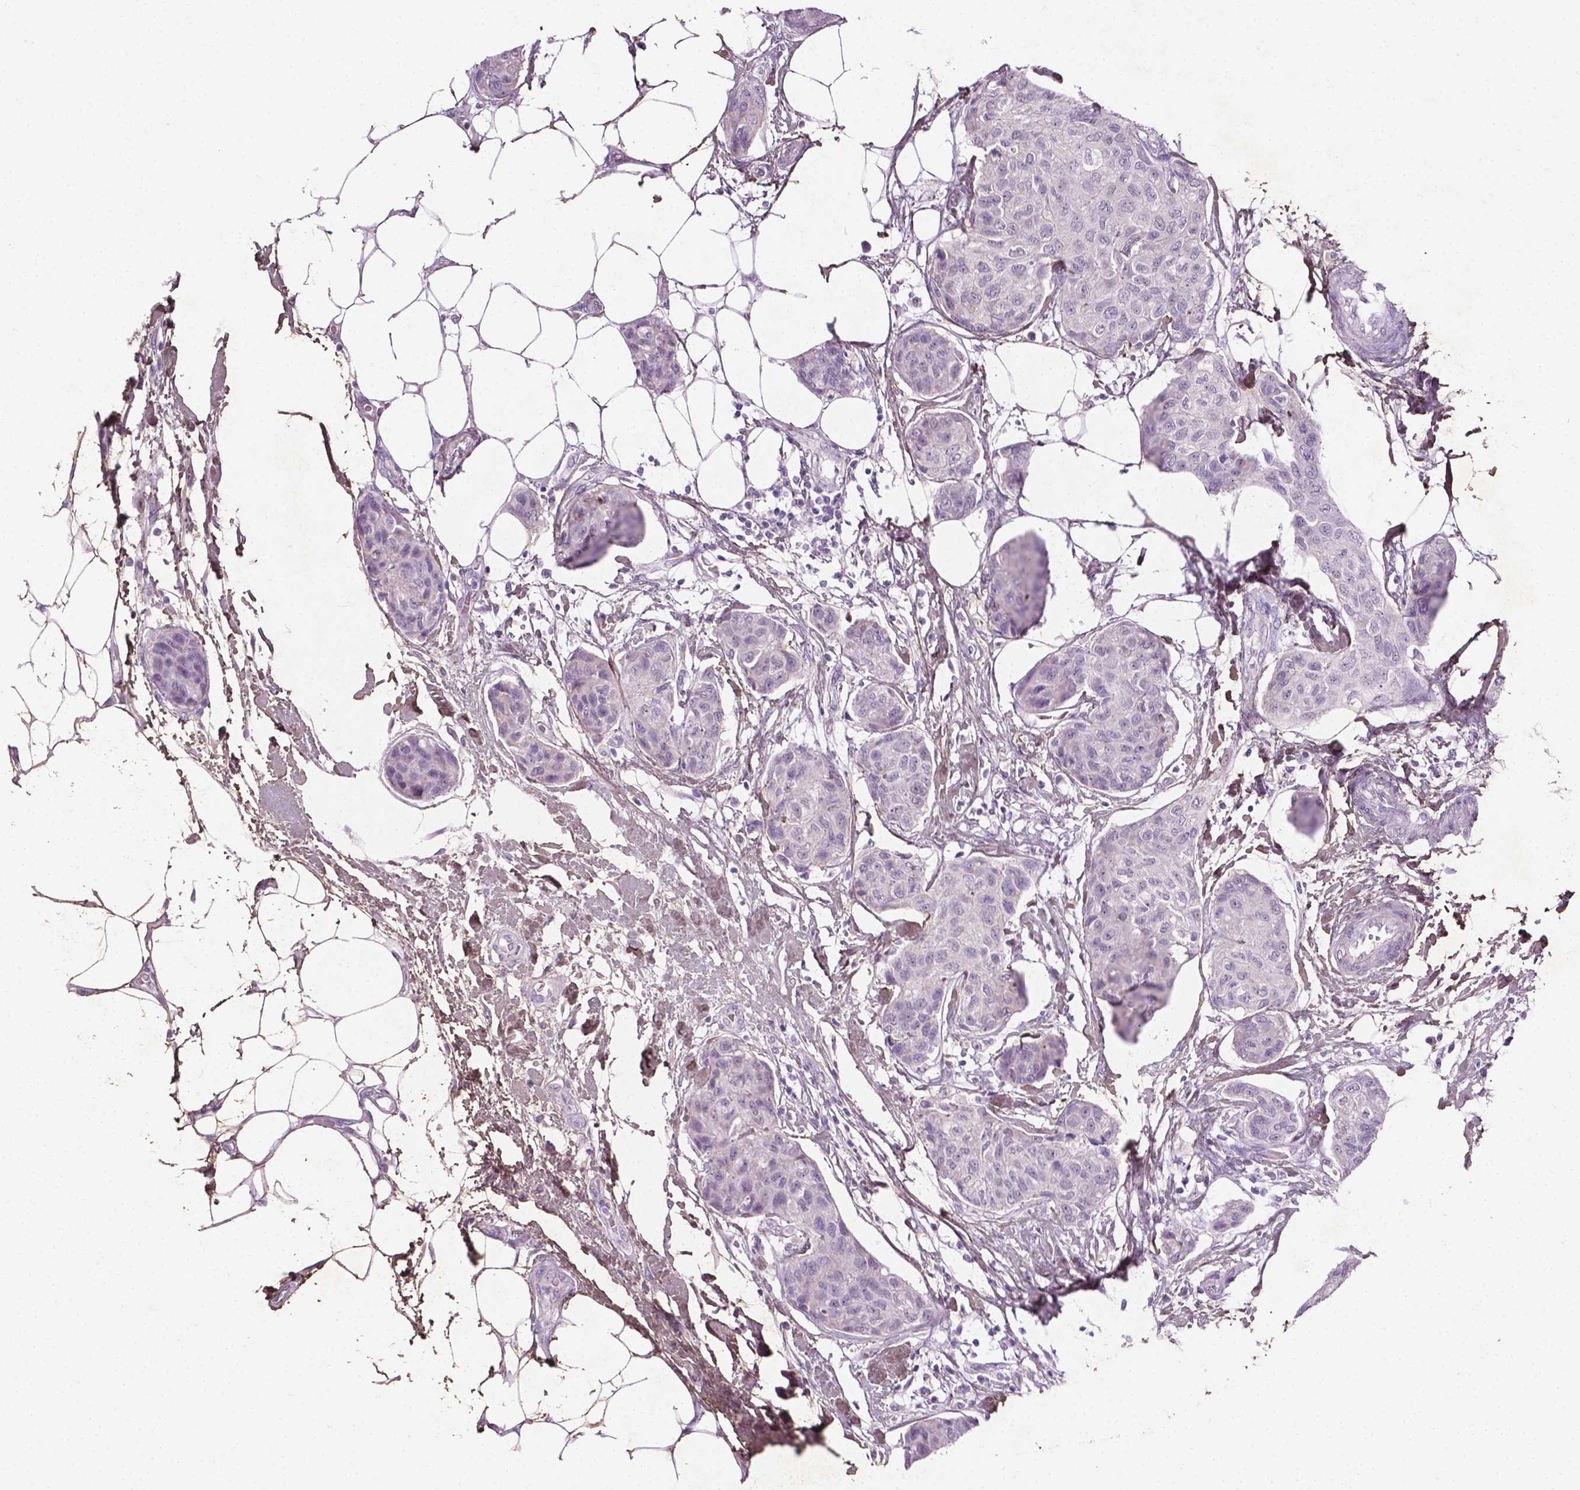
{"staining": {"intensity": "negative", "quantity": "none", "location": "none"}, "tissue": "breast cancer", "cell_type": "Tumor cells", "image_type": "cancer", "snomed": [{"axis": "morphology", "description": "Duct carcinoma"}, {"axis": "topography", "description": "Breast"}], "caption": "Immunohistochemistry (IHC) histopathology image of human breast invasive ductal carcinoma stained for a protein (brown), which shows no staining in tumor cells. (Brightfield microscopy of DAB (3,3'-diaminobenzidine) IHC at high magnification).", "gene": "DLG2", "patient": {"sex": "female", "age": 80}}